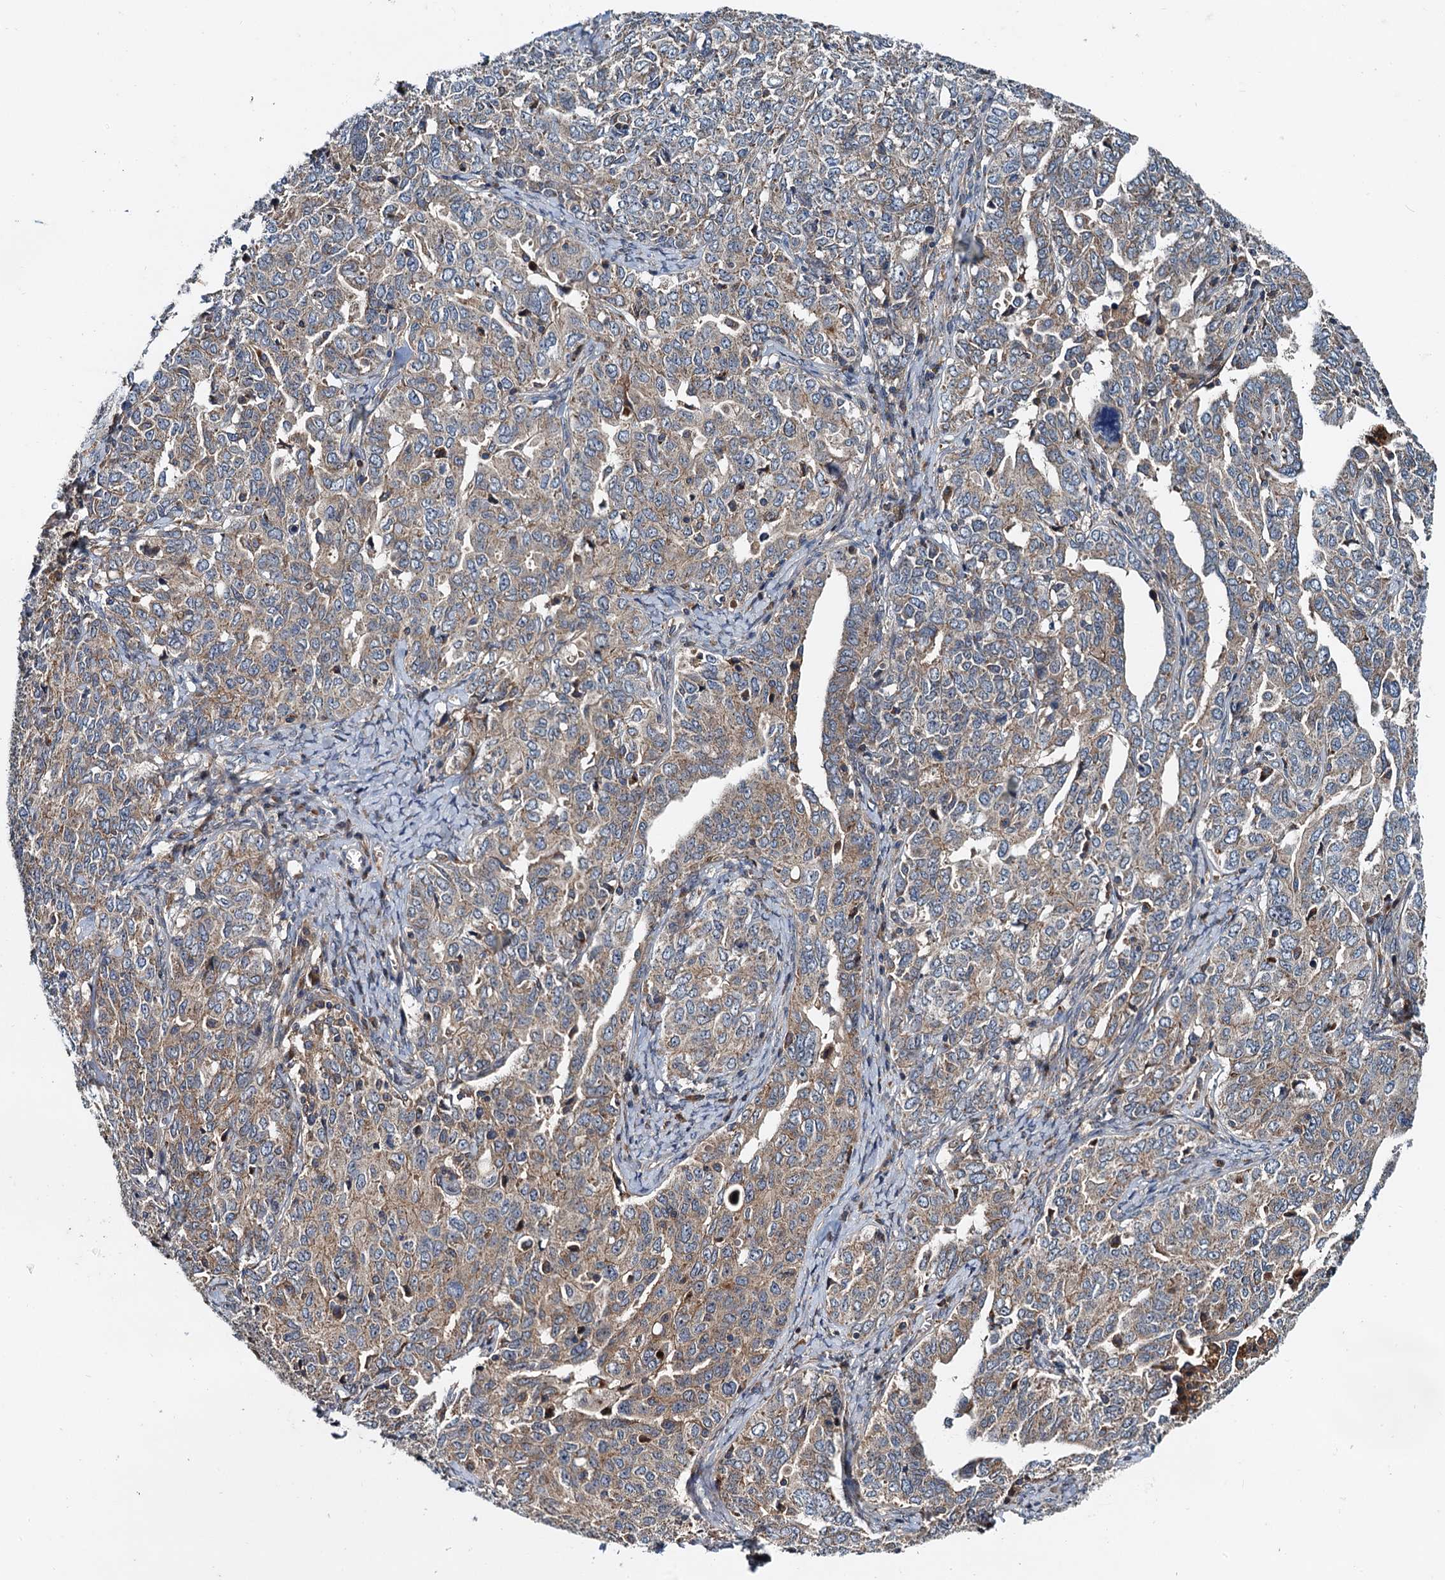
{"staining": {"intensity": "weak", "quantity": "25%-75%", "location": "cytoplasmic/membranous"}, "tissue": "ovarian cancer", "cell_type": "Tumor cells", "image_type": "cancer", "snomed": [{"axis": "morphology", "description": "Carcinoma, endometroid"}, {"axis": "topography", "description": "Ovary"}], "caption": "Immunohistochemistry micrograph of neoplastic tissue: ovarian cancer (endometroid carcinoma) stained using immunohistochemistry shows low levels of weak protein expression localized specifically in the cytoplasmic/membranous of tumor cells, appearing as a cytoplasmic/membranous brown color.", "gene": "EFL1", "patient": {"sex": "female", "age": 62}}